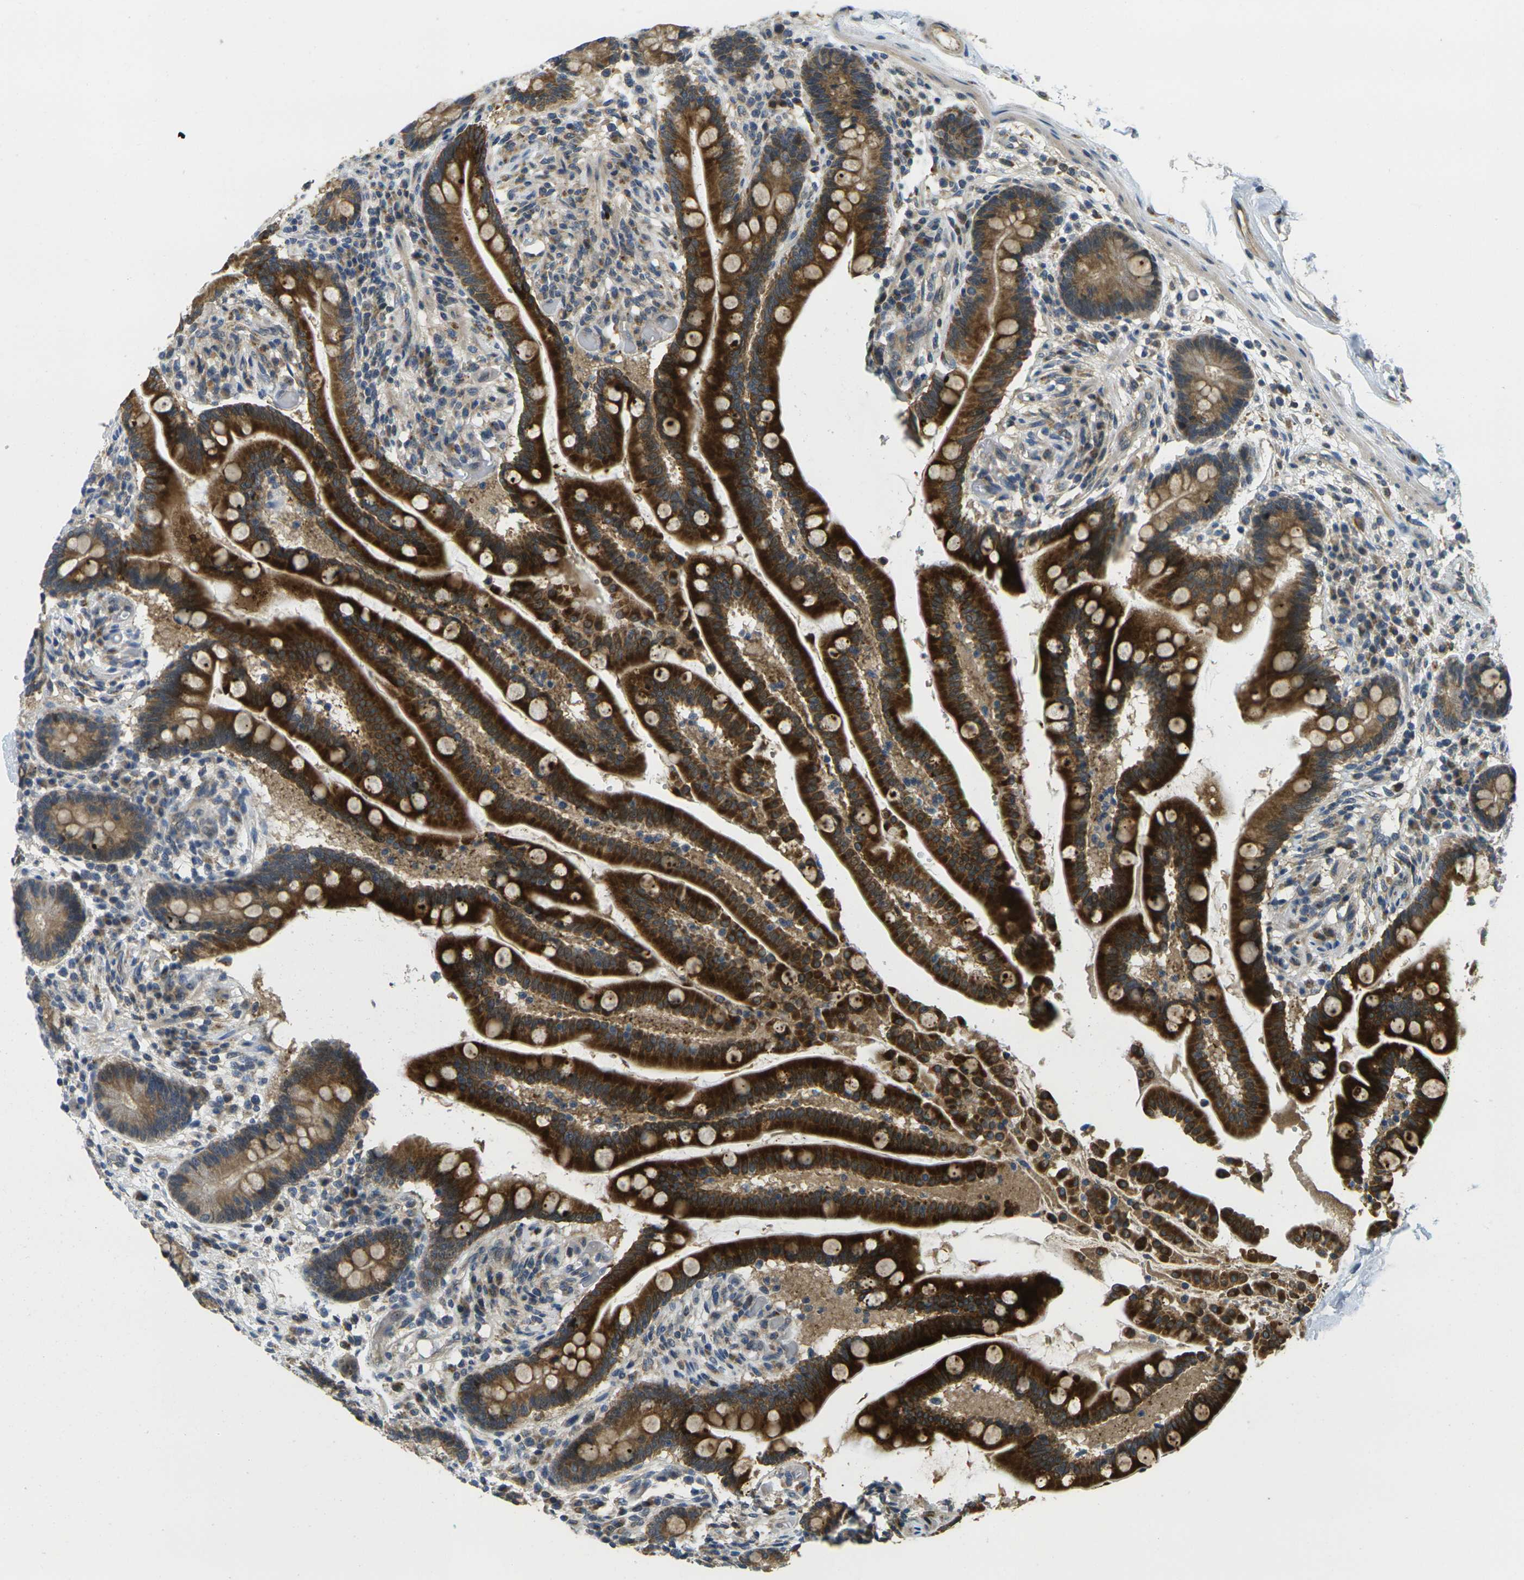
{"staining": {"intensity": "weak", "quantity": ">75%", "location": "cytoplasmic/membranous"}, "tissue": "colon", "cell_type": "Endothelial cells", "image_type": "normal", "snomed": [{"axis": "morphology", "description": "Normal tissue, NOS"}, {"axis": "topography", "description": "Colon"}], "caption": "Weak cytoplasmic/membranous protein expression is identified in about >75% of endothelial cells in colon. (DAB (3,3'-diaminobenzidine) = brown stain, brightfield microscopy at high magnification).", "gene": "MINAR2", "patient": {"sex": "male", "age": 73}}